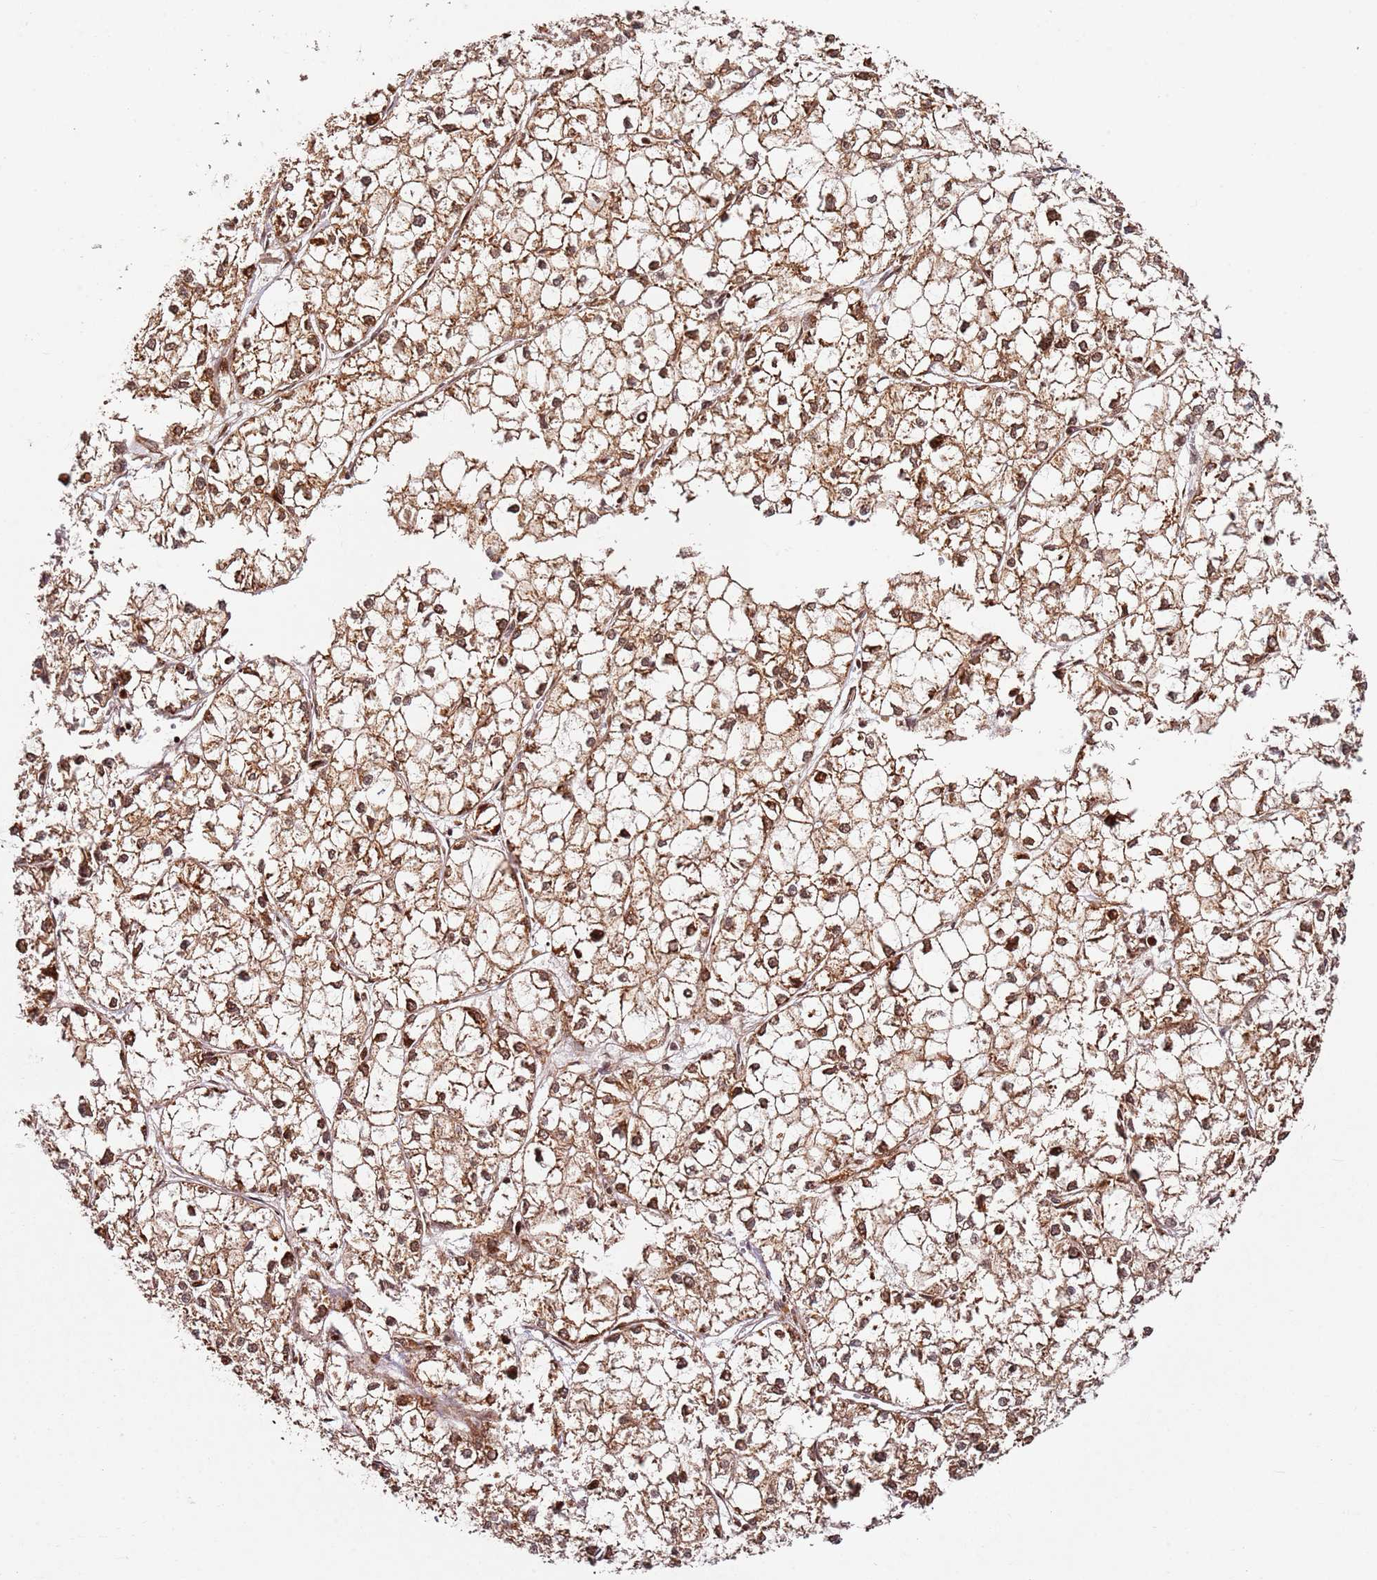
{"staining": {"intensity": "strong", "quantity": ">75%", "location": "cytoplasmic/membranous,nuclear"}, "tissue": "liver cancer", "cell_type": "Tumor cells", "image_type": "cancer", "snomed": [{"axis": "morphology", "description": "Carcinoma, Hepatocellular, NOS"}, {"axis": "topography", "description": "Liver"}], "caption": "About >75% of tumor cells in human liver cancer (hepatocellular carcinoma) exhibit strong cytoplasmic/membranous and nuclear protein expression as visualized by brown immunohistochemical staining.", "gene": "RPS3A", "patient": {"sex": "female", "age": 43}}